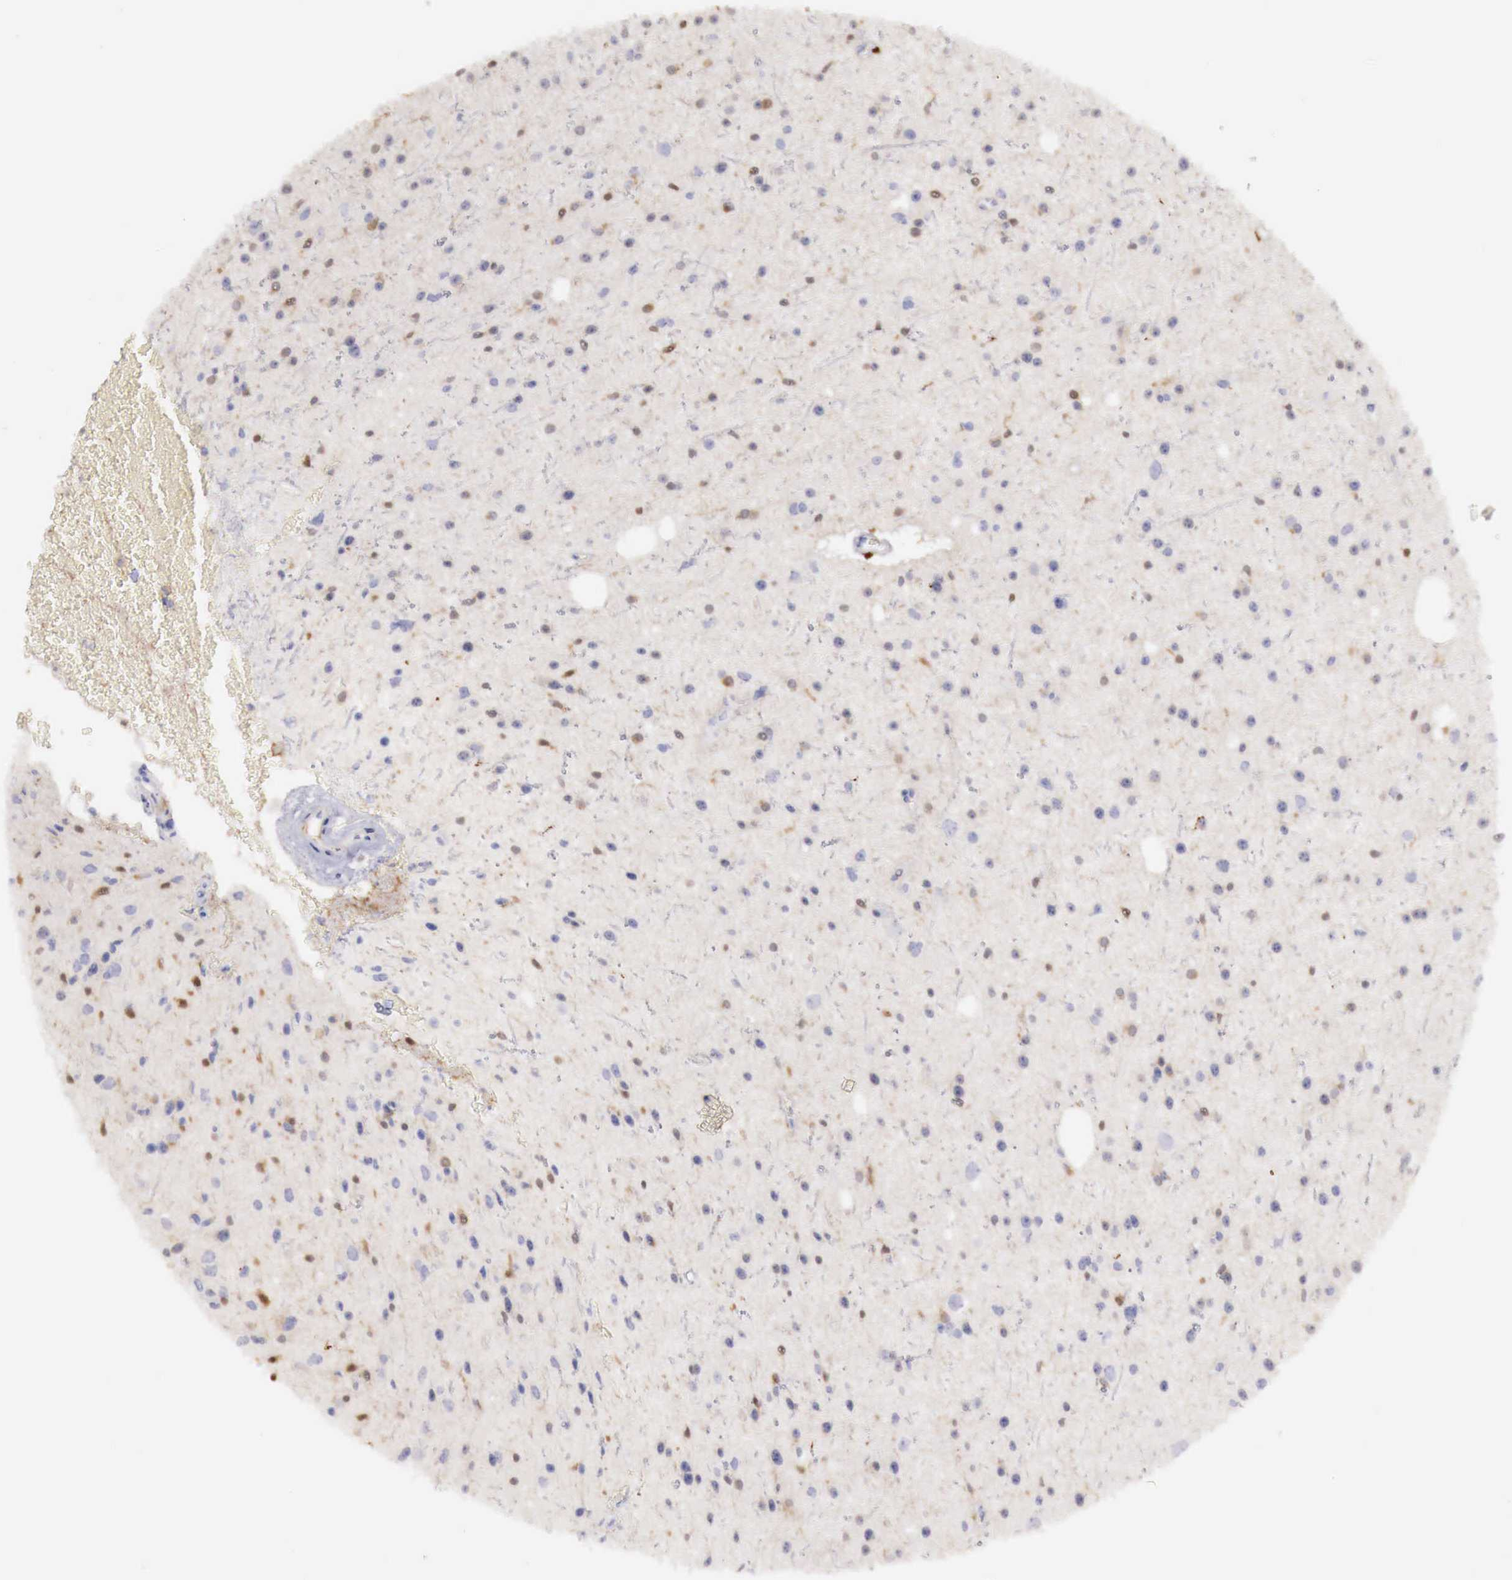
{"staining": {"intensity": "negative", "quantity": "none", "location": "none"}, "tissue": "glioma", "cell_type": "Tumor cells", "image_type": "cancer", "snomed": [{"axis": "morphology", "description": "Glioma, malignant, Low grade"}, {"axis": "topography", "description": "Brain"}], "caption": "Glioma stained for a protein using immunohistochemistry shows no expression tumor cells.", "gene": "RENBP", "patient": {"sex": "female", "age": 46}}